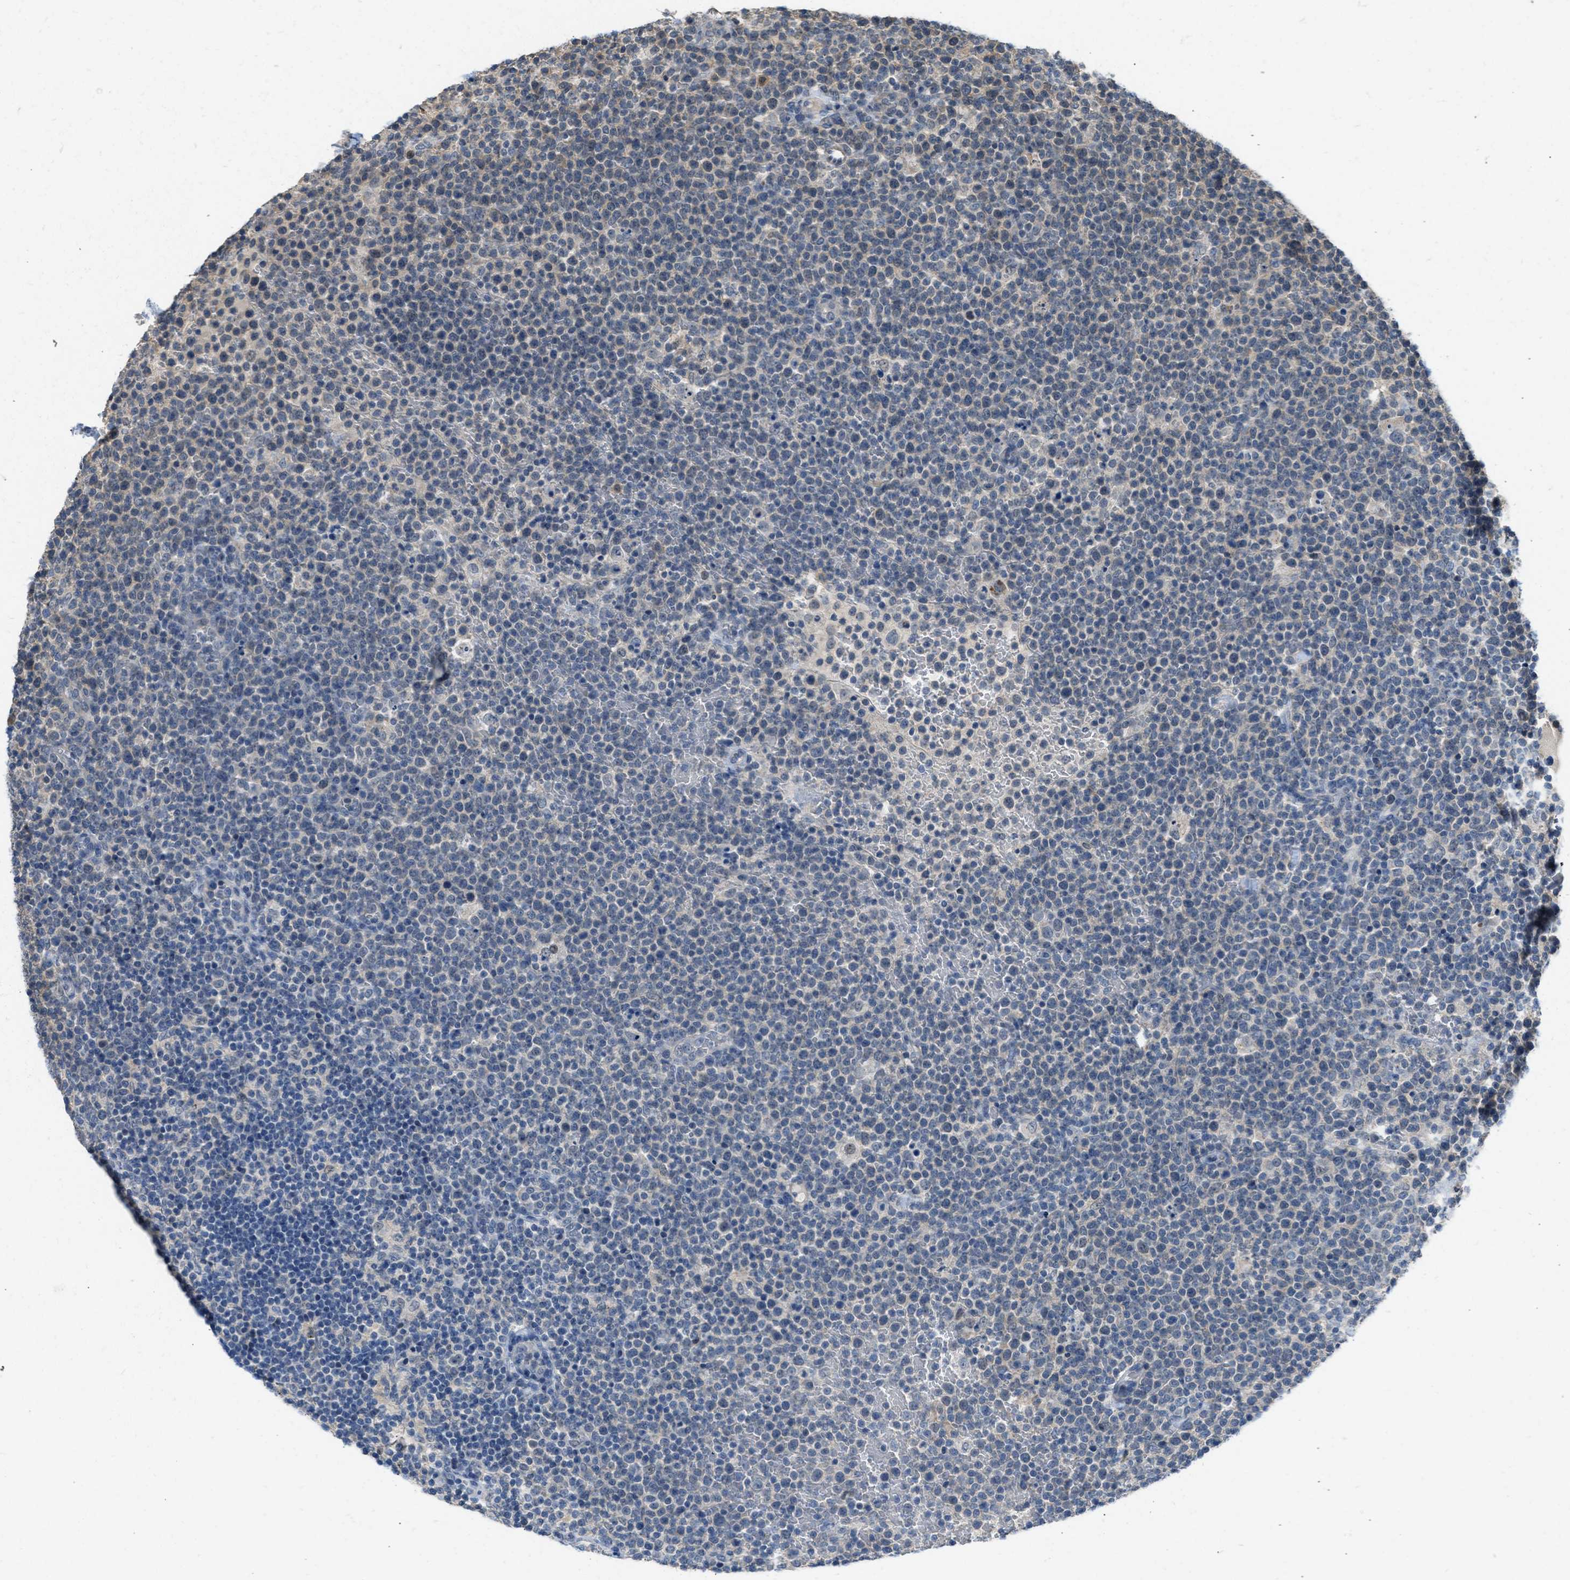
{"staining": {"intensity": "weak", "quantity": "<25%", "location": "cytoplasmic/membranous"}, "tissue": "lymphoma", "cell_type": "Tumor cells", "image_type": "cancer", "snomed": [{"axis": "morphology", "description": "Malignant lymphoma, non-Hodgkin's type, High grade"}, {"axis": "topography", "description": "Lymph node"}], "caption": "There is no significant staining in tumor cells of lymphoma.", "gene": "TTBK2", "patient": {"sex": "male", "age": 61}}